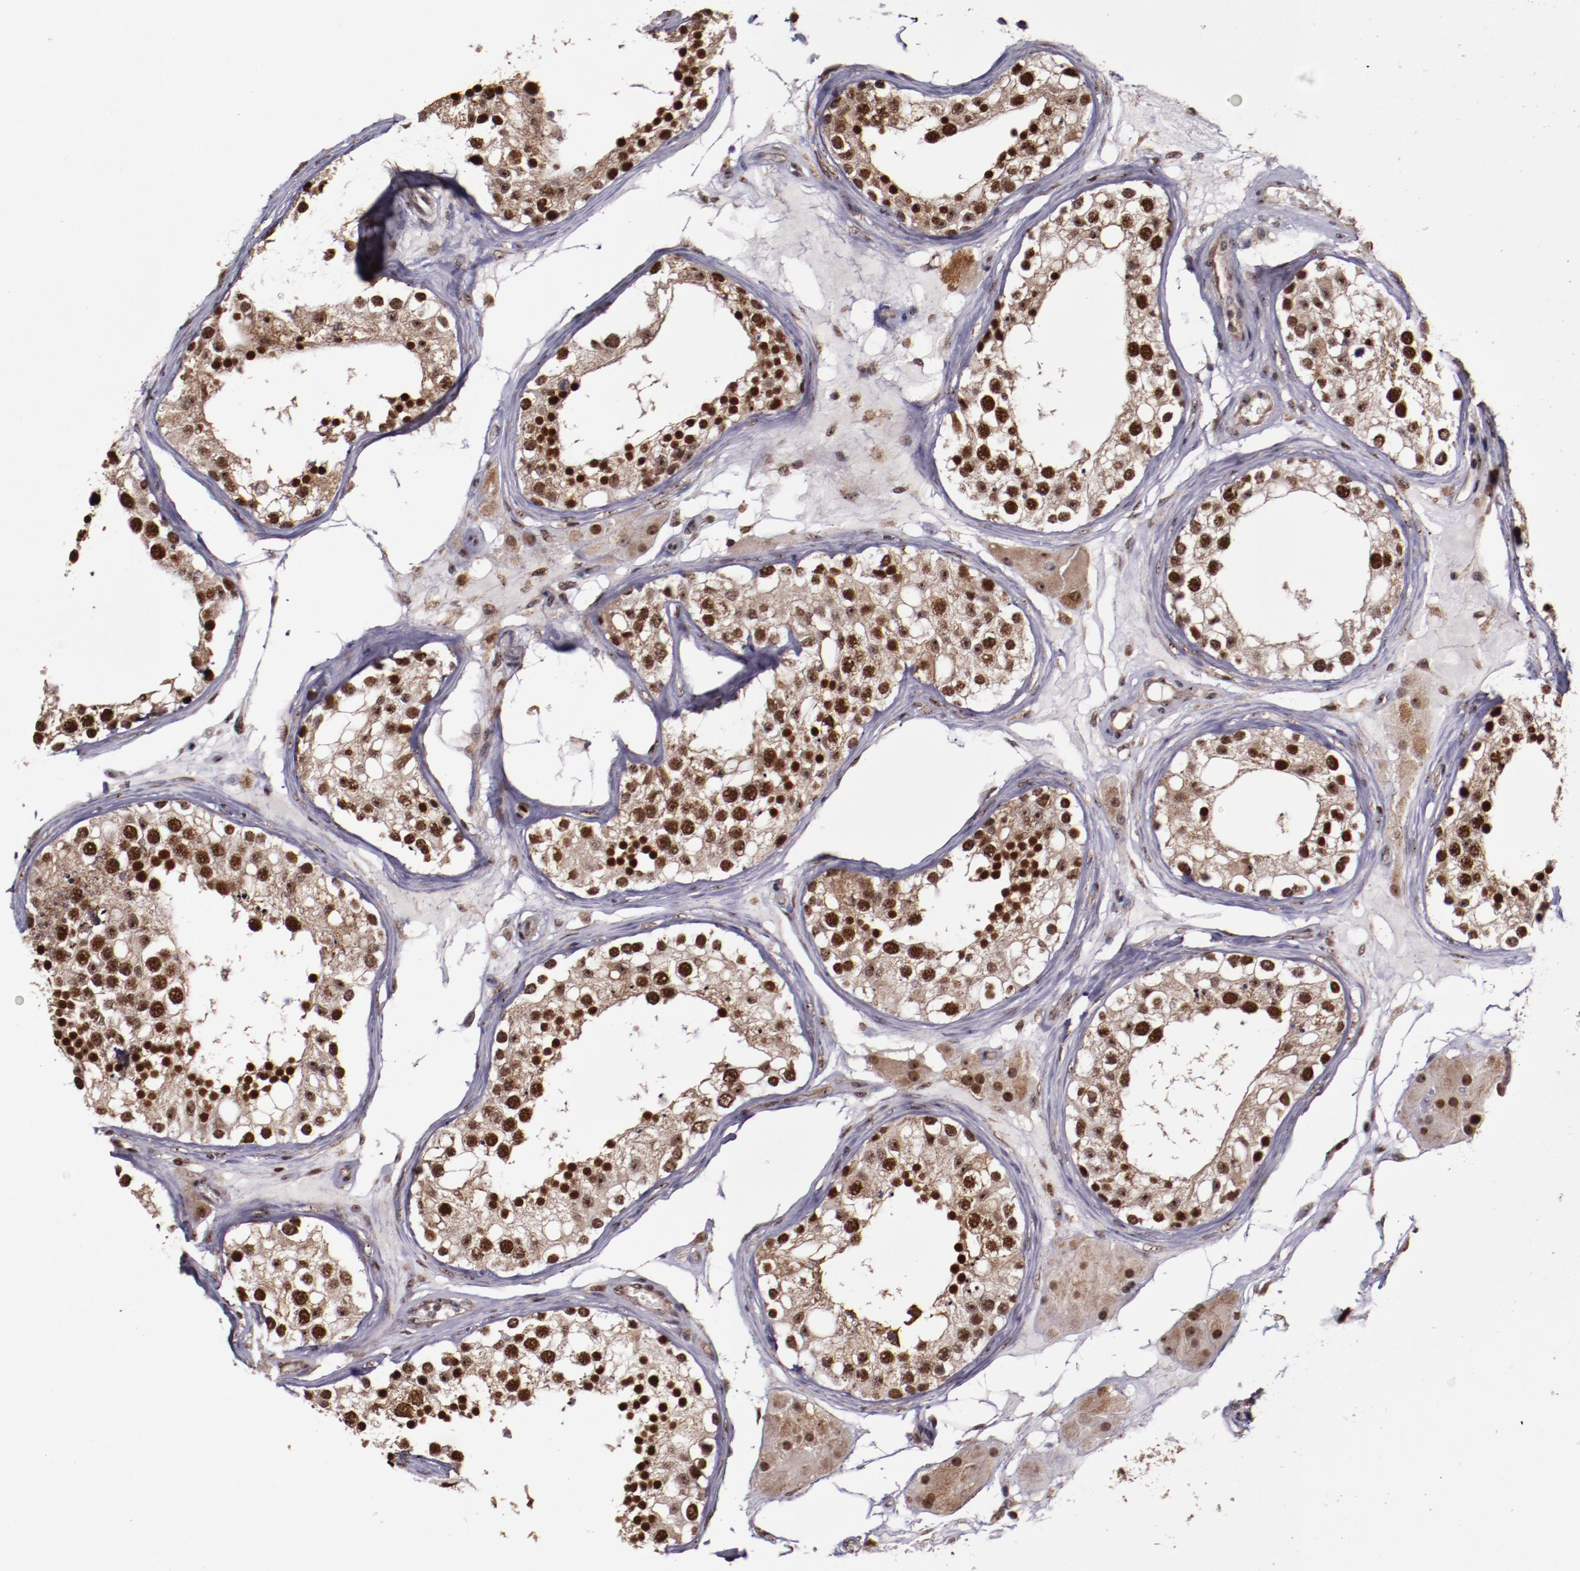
{"staining": {"intensity": "strong", "quantity": ">75%", "location": "cytoplasmic/membranous,nuclear"}, "tissue": "testis", "cell_type": "Cells in seminiferous ducts", "image_type": "normal", "snomed": [{"axis": "morphology", "description": "Normal tissue, NOS"}, {"axis": "topography", "description": "Testis"}], "caption": "This micrograph reveals IHC staining of normal testis, with high strong cytoplasmic/membranous,nuclear positivity in about >75% of cells in seminiferous ducts.", "gene": "CECR2", "patient": {"sex": "male", "age": 68}}